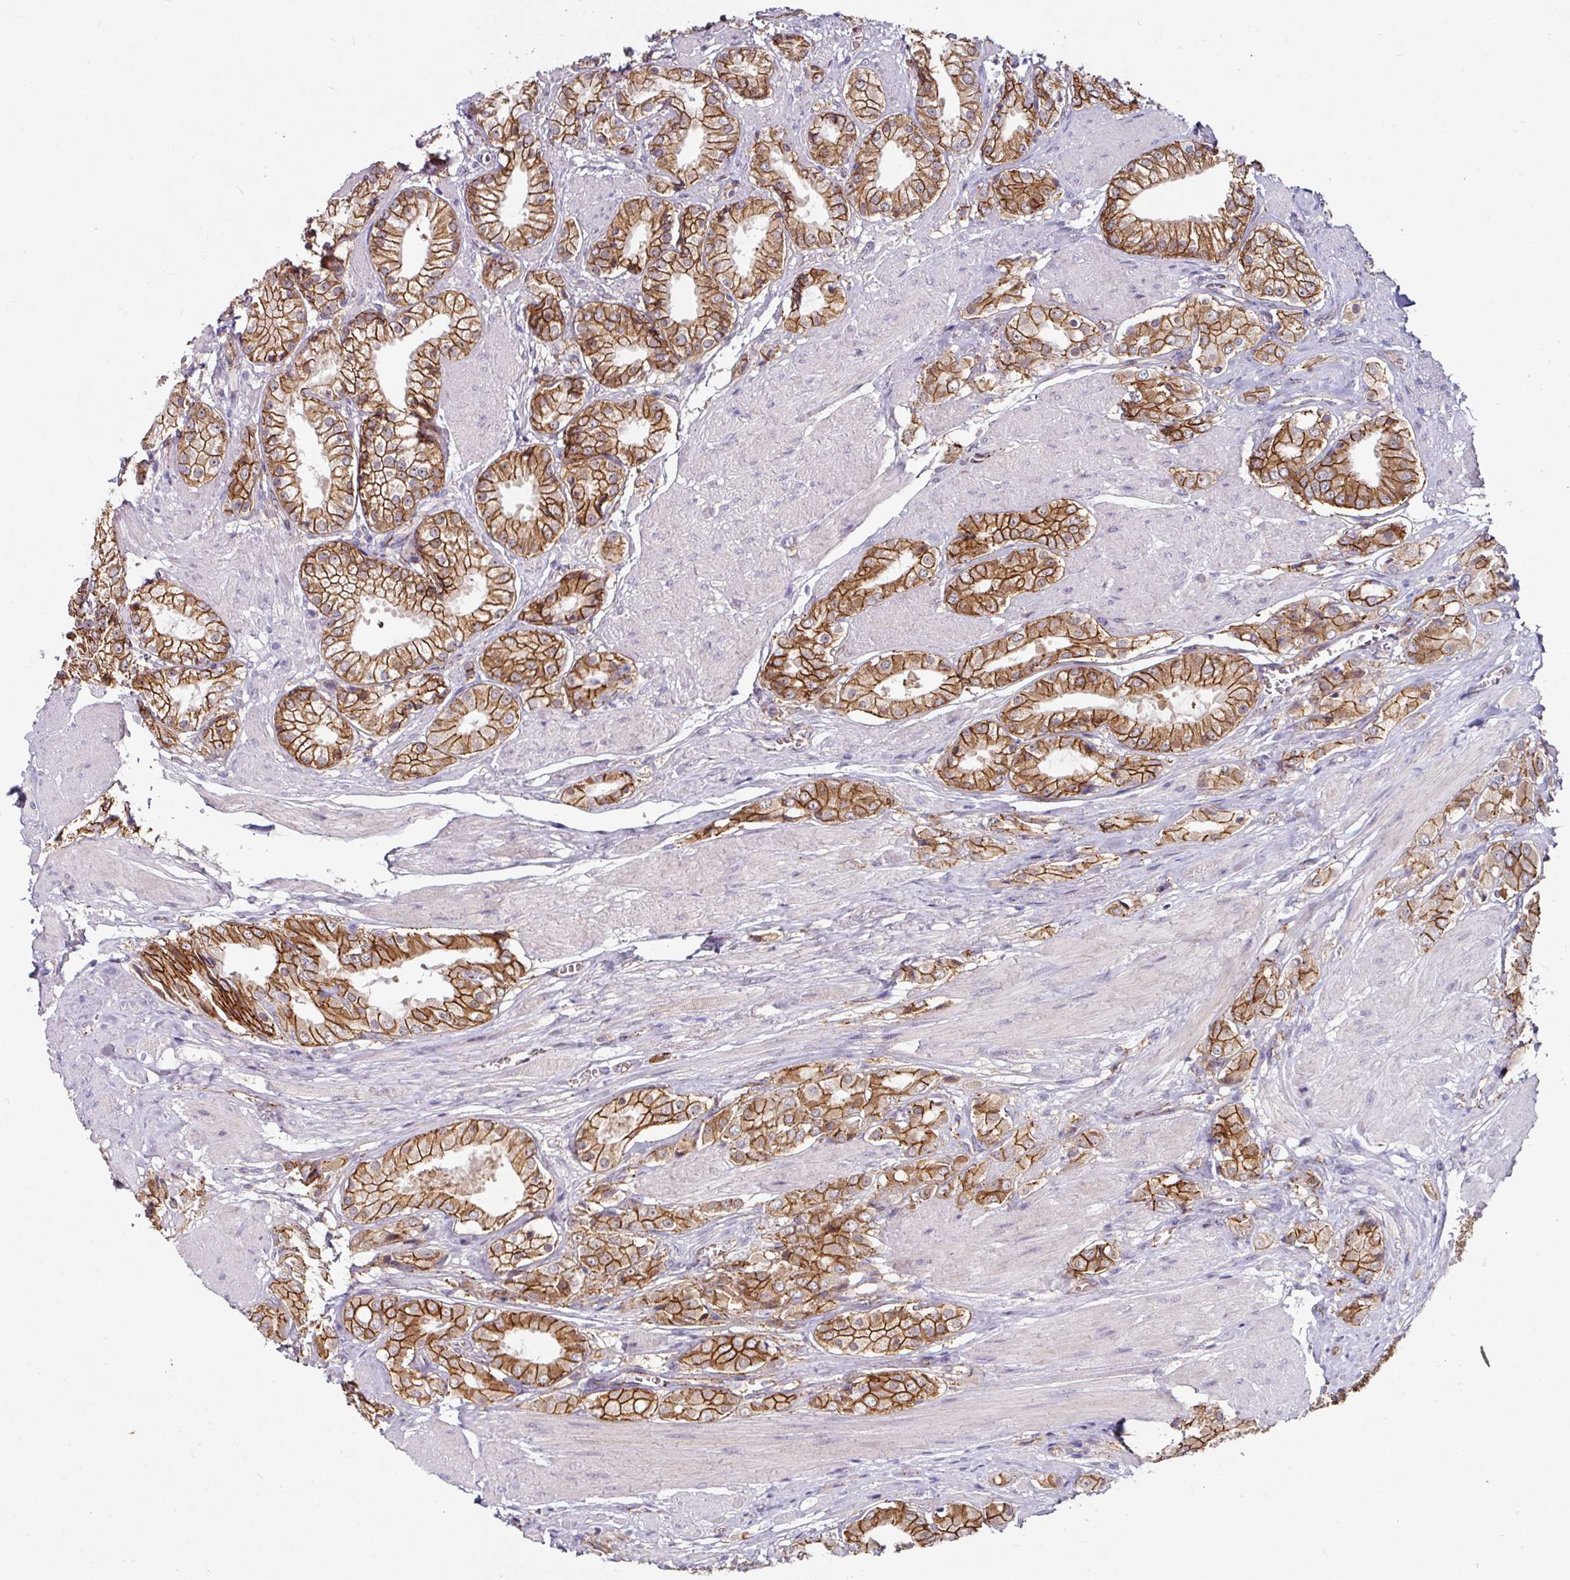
{"staining": {"intensity": "moderate", "quantity": ">75%", "location": "cytoplasmic/membranous"}, "tissue": "prostate cancer", "cell_type": "Tumor cells", "image_type": "cancer", "snomed": [{"axis": "morphology", "description": "Adenocarcinoma, High grade"}, {"axis": "topography", "description": "Prostate and seminal vesicle, NOS"}], "caption": "Tumor cells exhibit medium levels of moderate cytoplasmic/membranous staining in approximately >75% of cells in human prostate adenocarcinoma (high-grade).", "gene": "JUP", "patient": {"sex": "male", "age": 64}}